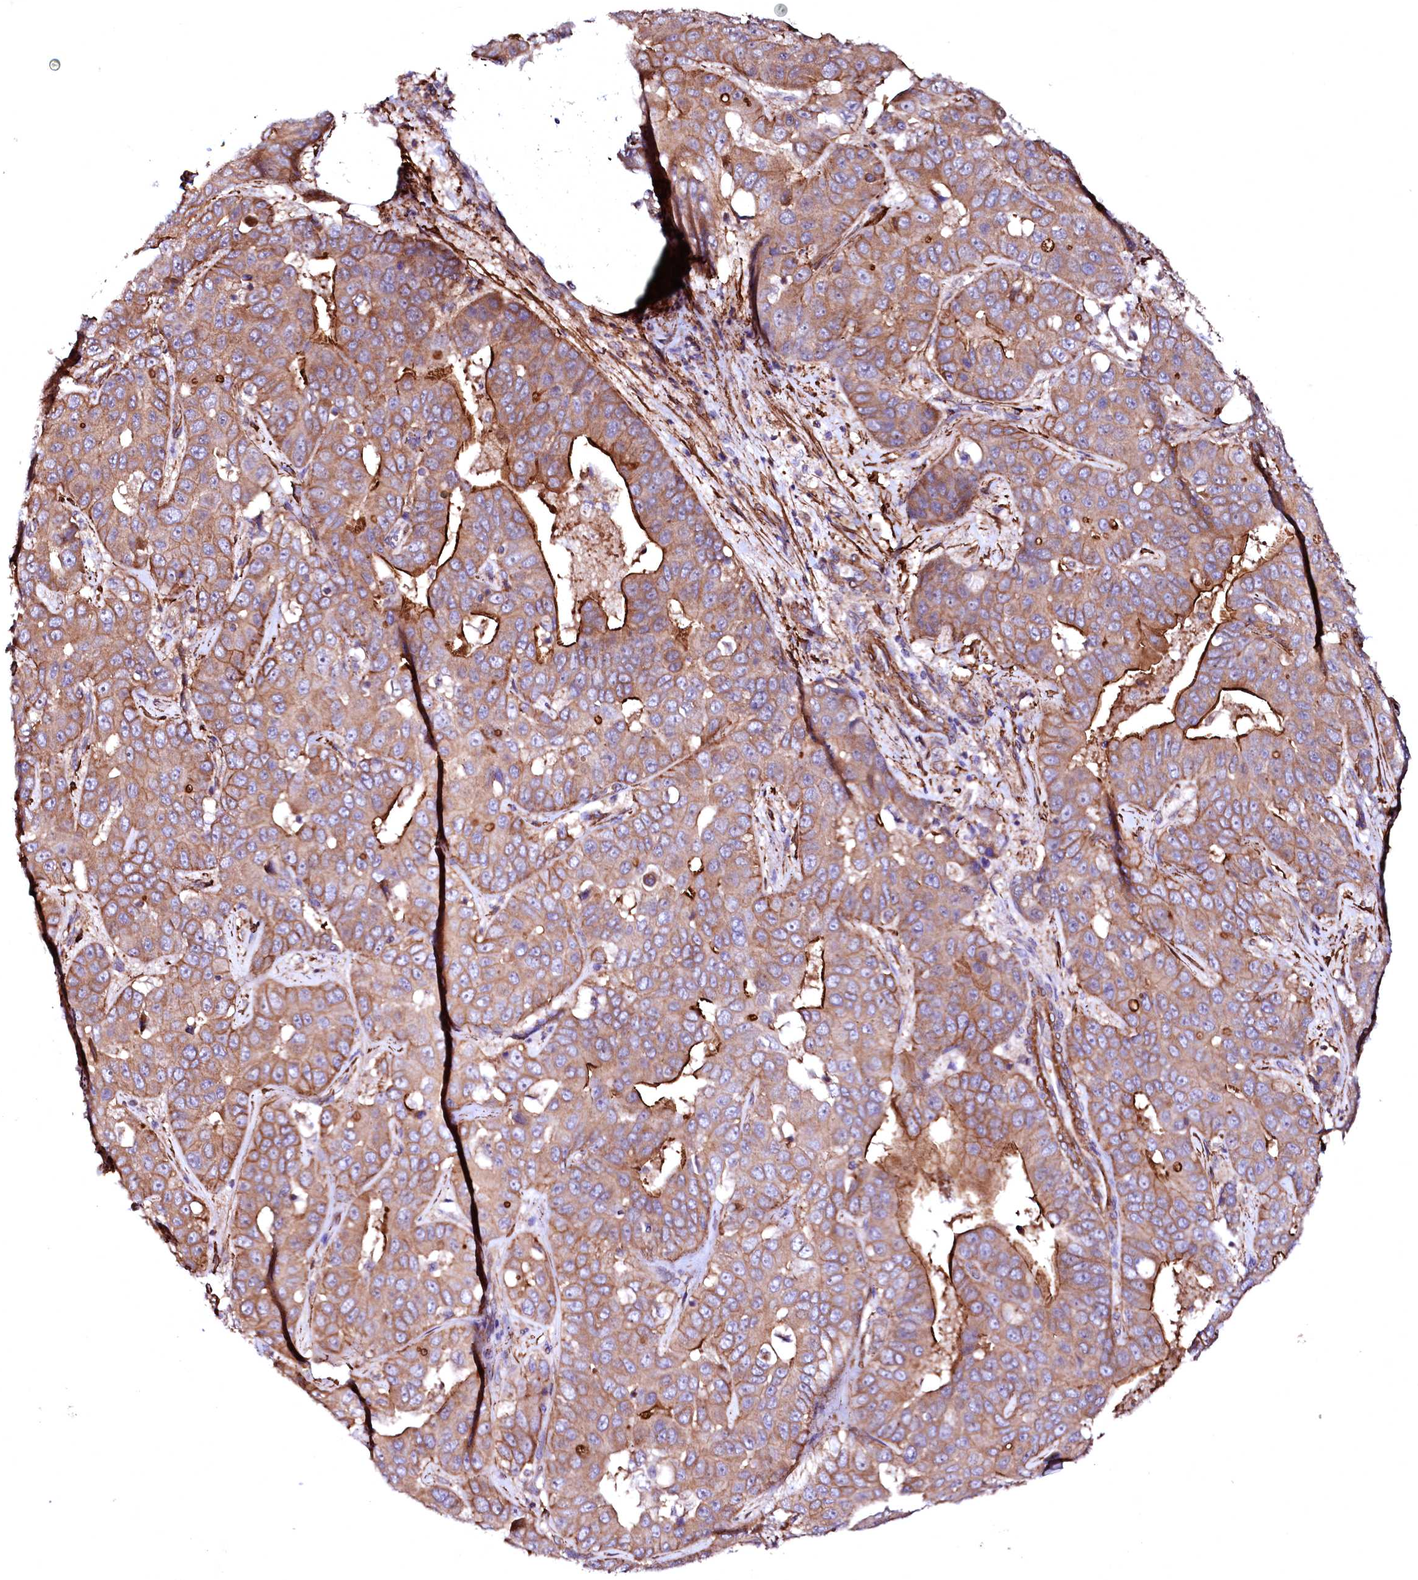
{"staining": {"intensity": "strong", "quantity": "25%-75%", "location": "cytoplasmic/membranous"}, "tissue": "liver cancer", "cell_type": "Tumor cells", "image_type": "cancer", "snomed": [{"axis": "morphology", "description": "Cholangiocarcinoma"}, {"axis": "topography", "description": "Liver"}], "caption": "Immunohistochemical staining of liver cancer reveals high levels of strong cytoplasmic/membranous protein staining in about 25%-75% of tumor cells.", "gene": "GPR176", "patient": {"sex": "female", "age": 52}}